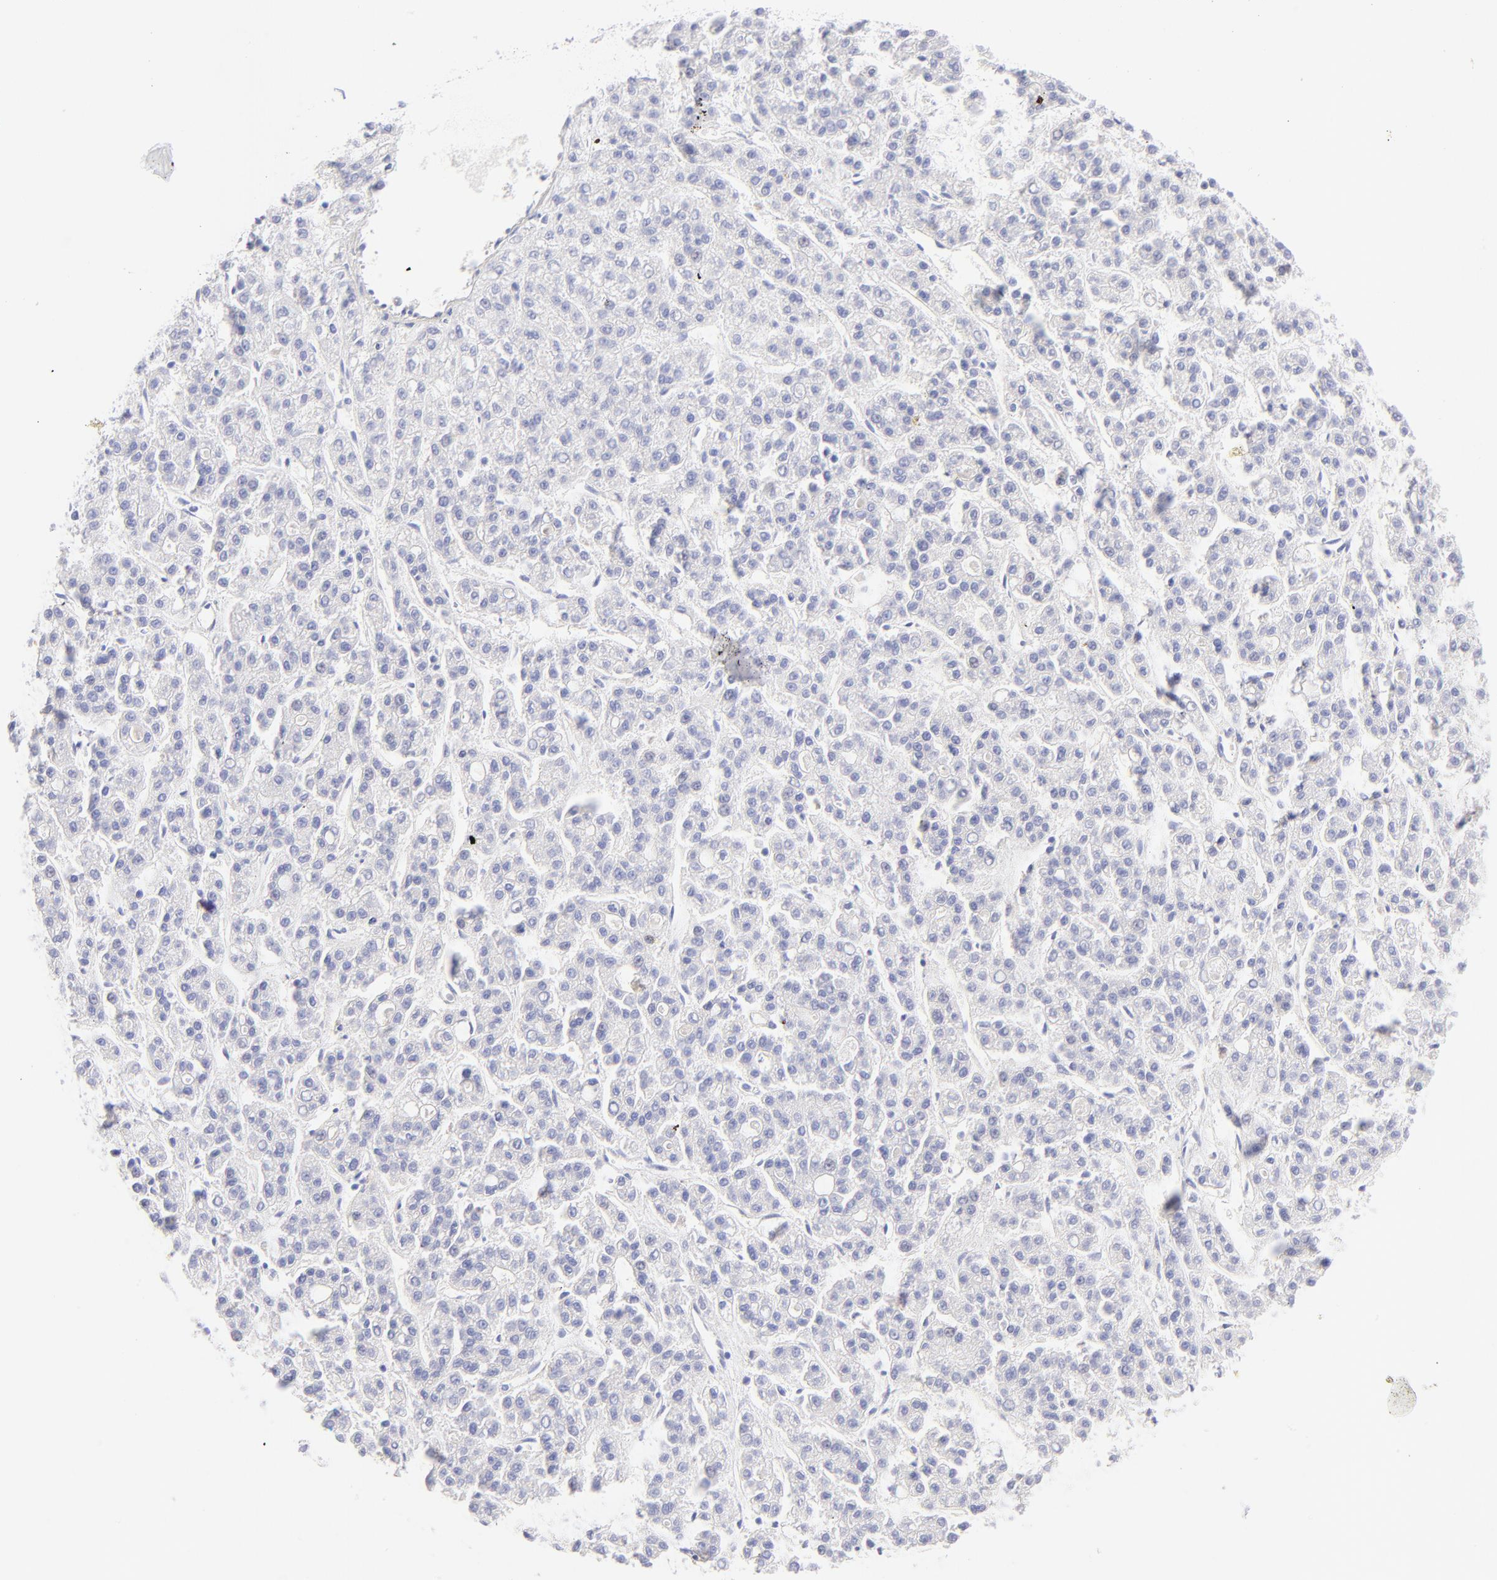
{"staining": {"intensity": "negative", "quantity": "none", "location": "none"}, "tissue": "liver cancer", "cell_type": "Tumor cells", "image_type": "cancer", "snomed": [{"axis": "morphology", "description": "Carcinoma, Hepatocellular, NOS"}, {"axis": "topography", "description": "Liver"}], "caption": "The micrograph displays no significant positivity in tumor cells of liver hepatocellular carcinoma. Brightfield microscopy of IHC stained with DAB (3,3'-diaminobenzidine) (brown) and hematoxylin (blue), captured at high magnification.", "gene": "FRMPD3", "patient": {"sex": "male", "age": 70}}